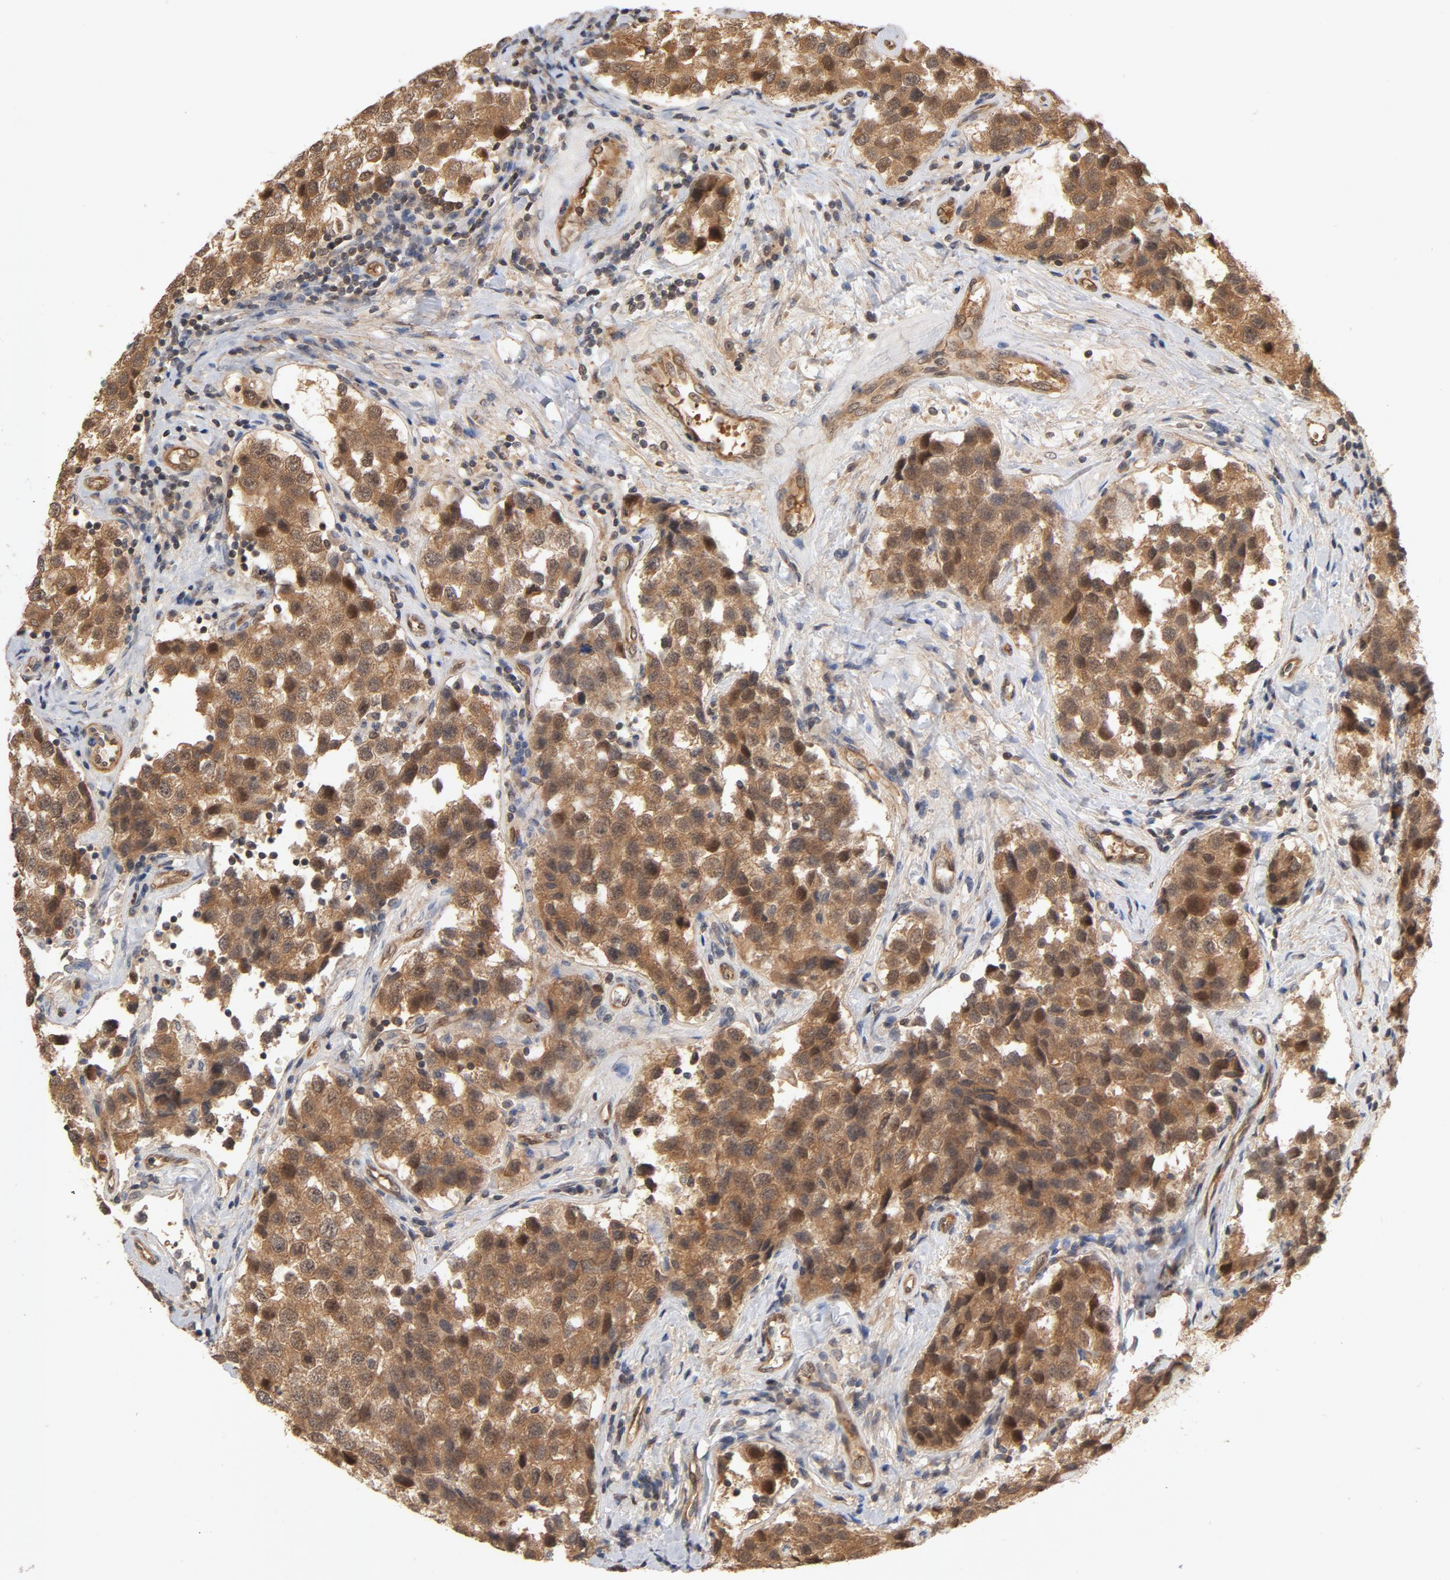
{"staining": {"intensity": "moderate", "quantity": ">75%", "location": "cytoplasmic/membranous,nuclear"}, "tissue": "testis cancer", "cell_type": "Tumor cells", "image_type": "cancer", "snomed": [{"axis": "morphology", "description": "Seminoma, NOS"}, {"axis": "topography", "description": "Testis"}], "caption": "A medium amount of moderate cytoplasmic/membranous and nuclear positivity is present in approximately >75% of tumor cells in testis cancer tissue.", "gene": "CDC37", "patient": {"sex": "male", "age": 39}}